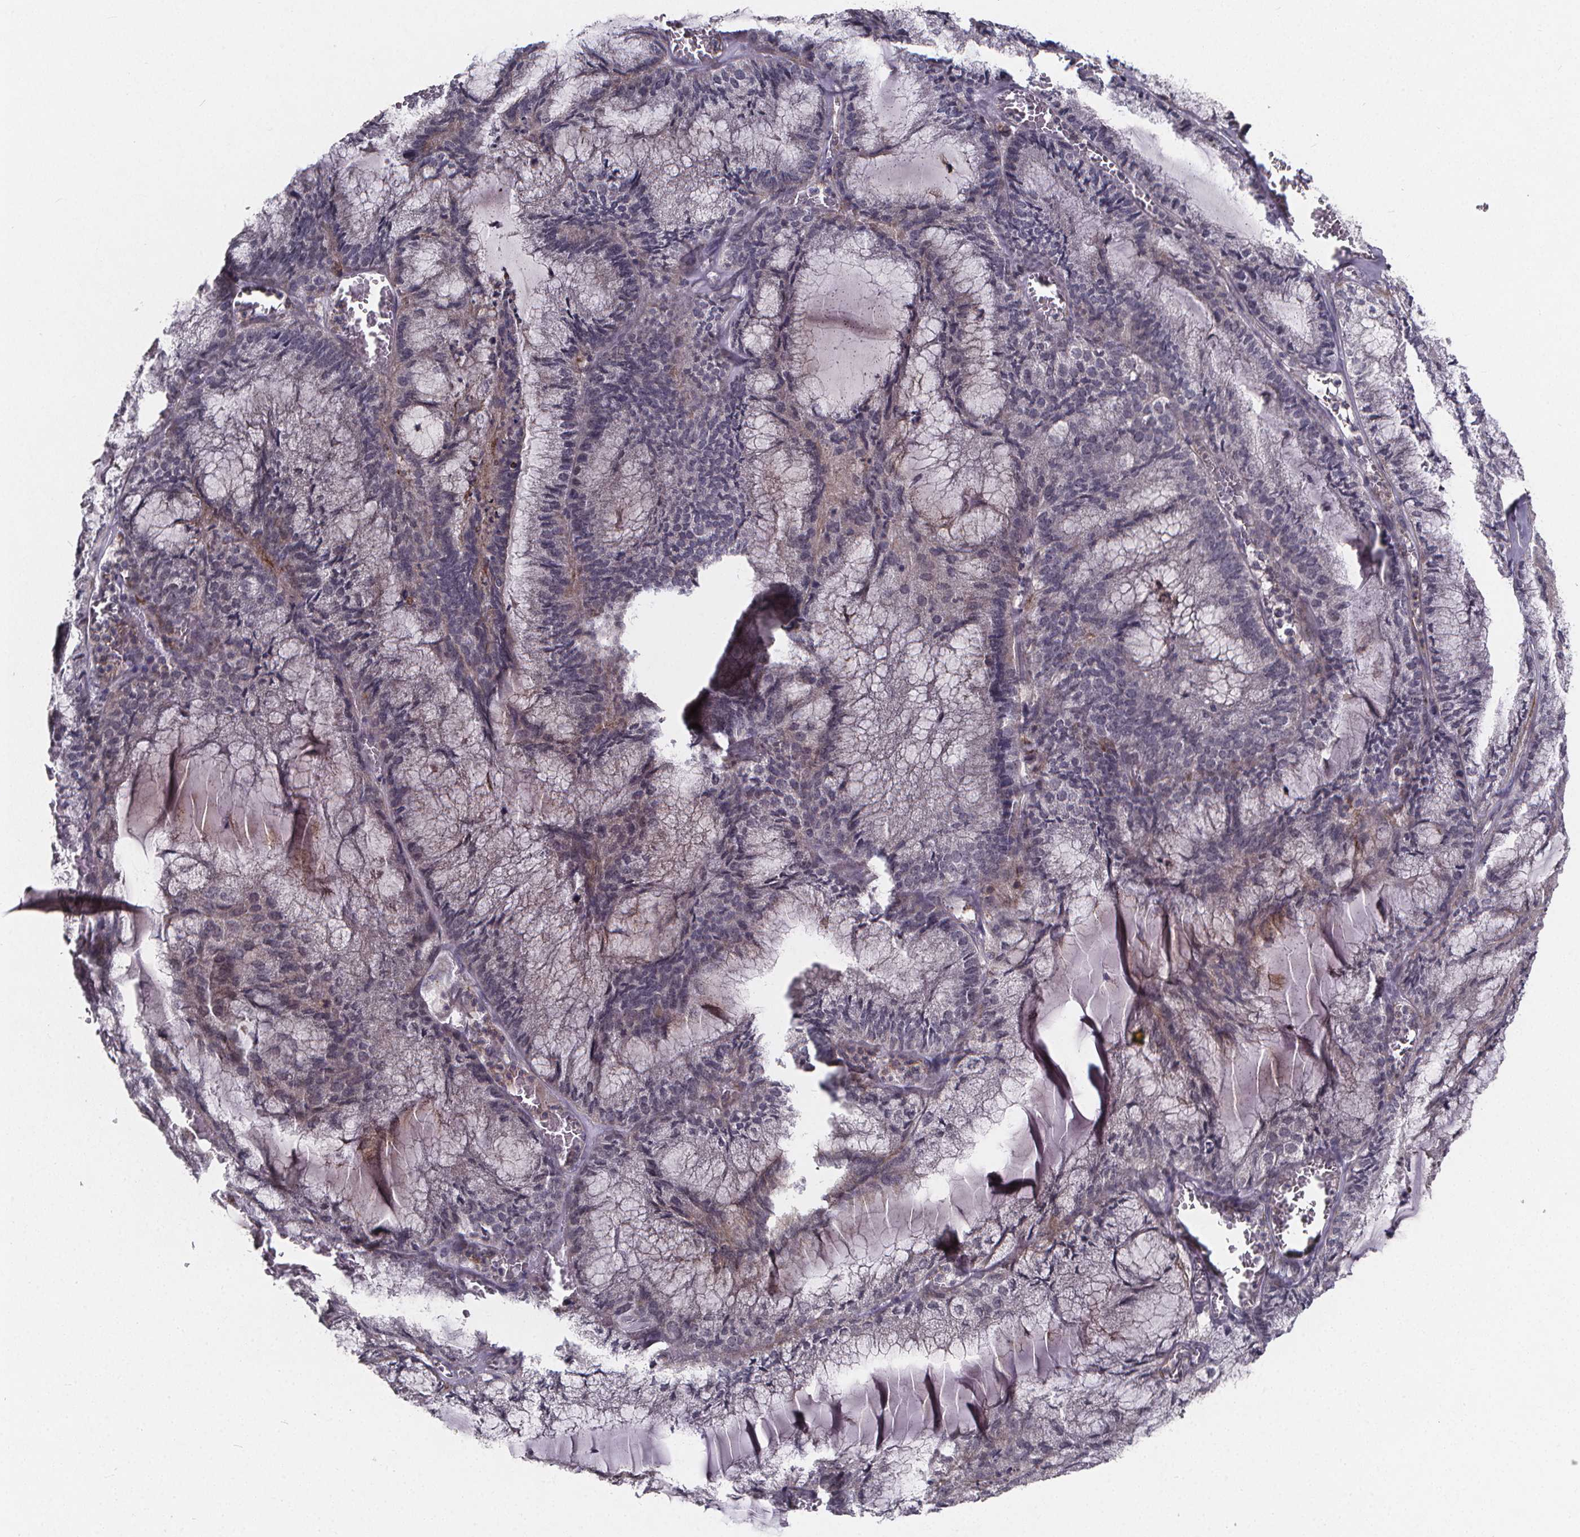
{"staining": {"intensity": "negative", "quantity": "none", "location": "none"}, "tissue": "endometrial cancer", "cell_type": "Tumor cells", "image_type": "cancer", "snomed": [{"axis": "morphology", "description": "Carcinoma, NOS"}, {"axis": "topography", "description": "Endometrium"}], "caption": "IHC of endometrial cancer (carcinoma) displays no staining in tumor cells.", "gene": "FBXW2", "patient": {"sex": "female", "age": 62}}